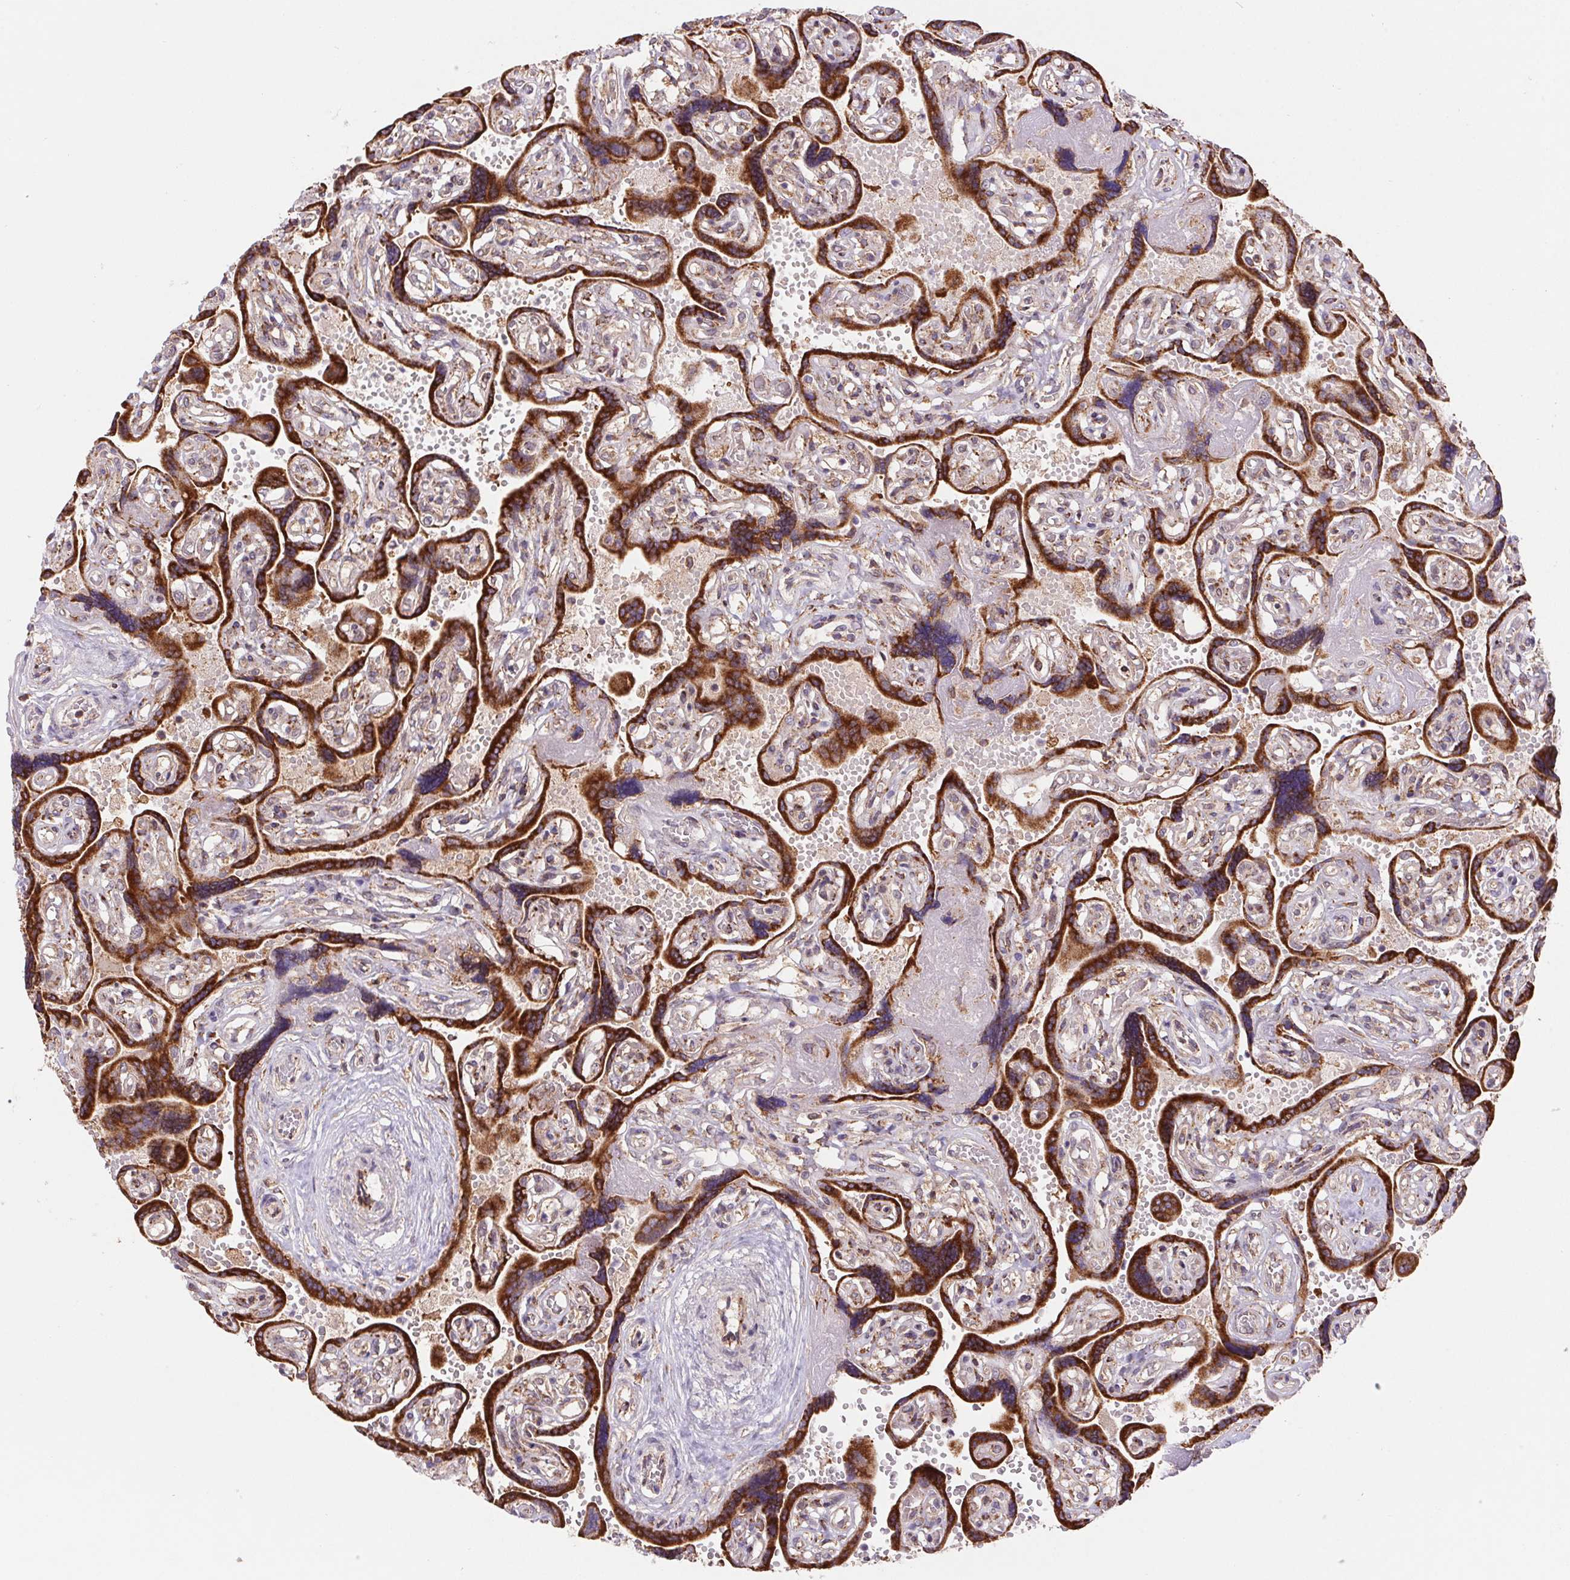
{"staining": {"intensity": "moderate", "quantity": ">75%", "location": "cytoplasmic/membranous"}, "tissue": "placenta", "cell_type": "Decidual cells", "image_type": "normal", "snomed": [{"axis": "morphology", "description": "Normal tissue, NOS"}, {"axis": "topography", "description": "Placenta"}], "caption": "Protein expression analysis of unremarkable placenta shows moderate cytoplasmic/membranous positivity in about >75% of decidual cells.", "gene": "KLHL20", "patient": {"sex": "female", "age": 32}}